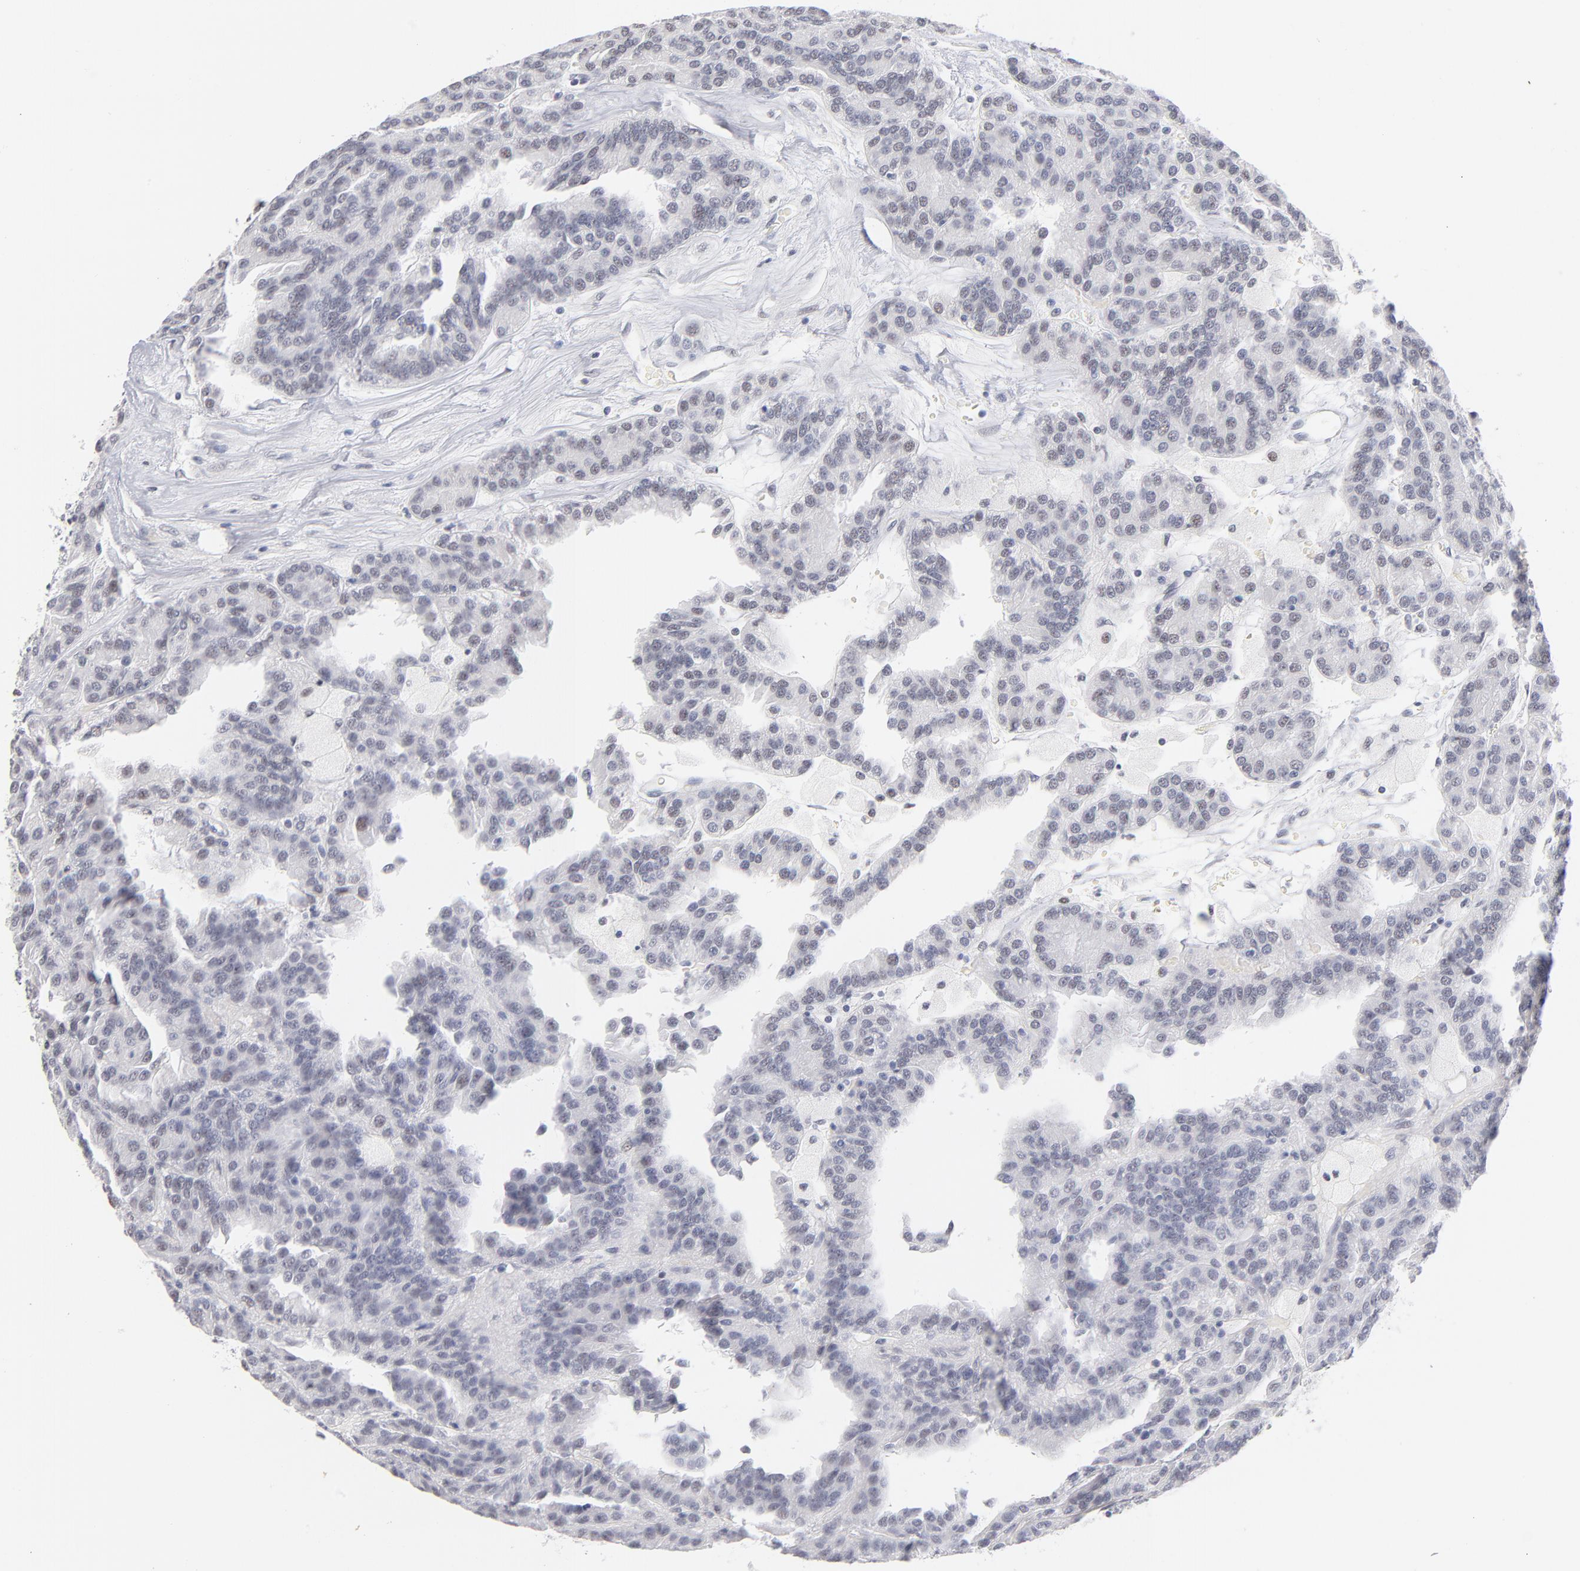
{"staining": {"intensity": "negative", "quantity": "none", "location": "none"}, "tissue": "renal cancer", "cell_type": "Tumor cells", "image_type": "cancer", "snomed": [{"axis": "morphology", "description": "Adenocarcinoma, NOS"}, {"axis": "topography", "description": "Kidney"}], "caption": "Protein analysis of adenocarcinoma (renal) shows no significant expression in tumor cells.", "gene": "KHNYN", "patient": {"sex": "male", "age": 46}}